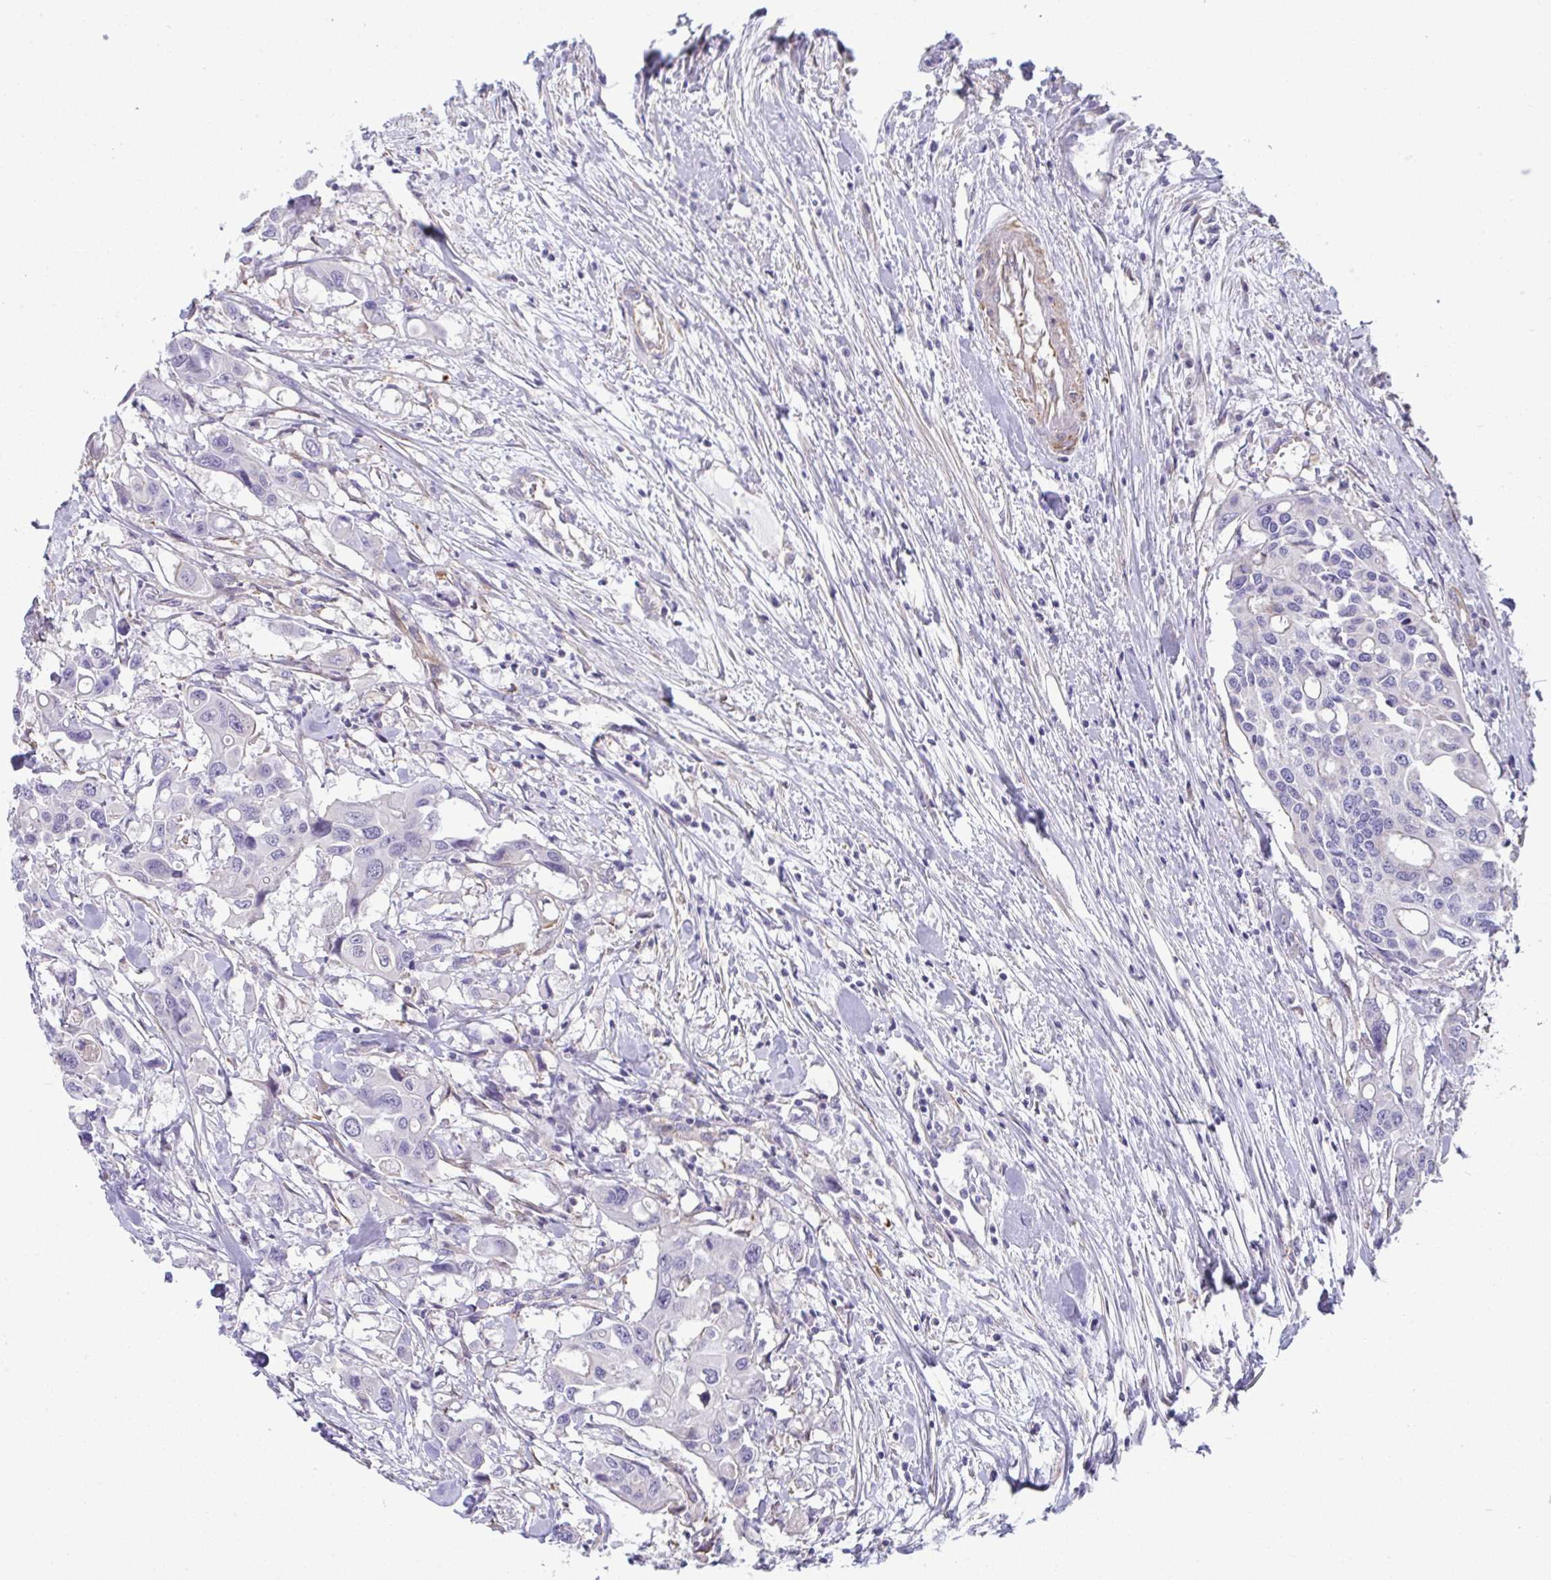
{"staining": {"intensity": "negative", "quantity": "none", "location": "none"}, "tissue": "colorectal cancer", "cell_type": "Tumor cells", "image_type": "cancer", "snomed": [{"axis": "morphology", "description": "Adenocarcinoma, NOS"}, {"axis": "topography", "description": "Colon"}], "caption": "IHC histopathology image of neoplastic tissue: colorectal adenocarcinoma stained with DAB exhibits no significant protein expression in tumor cells.", "gene": "MYL12A", "patient": {"sex": "male", "age": 77}}